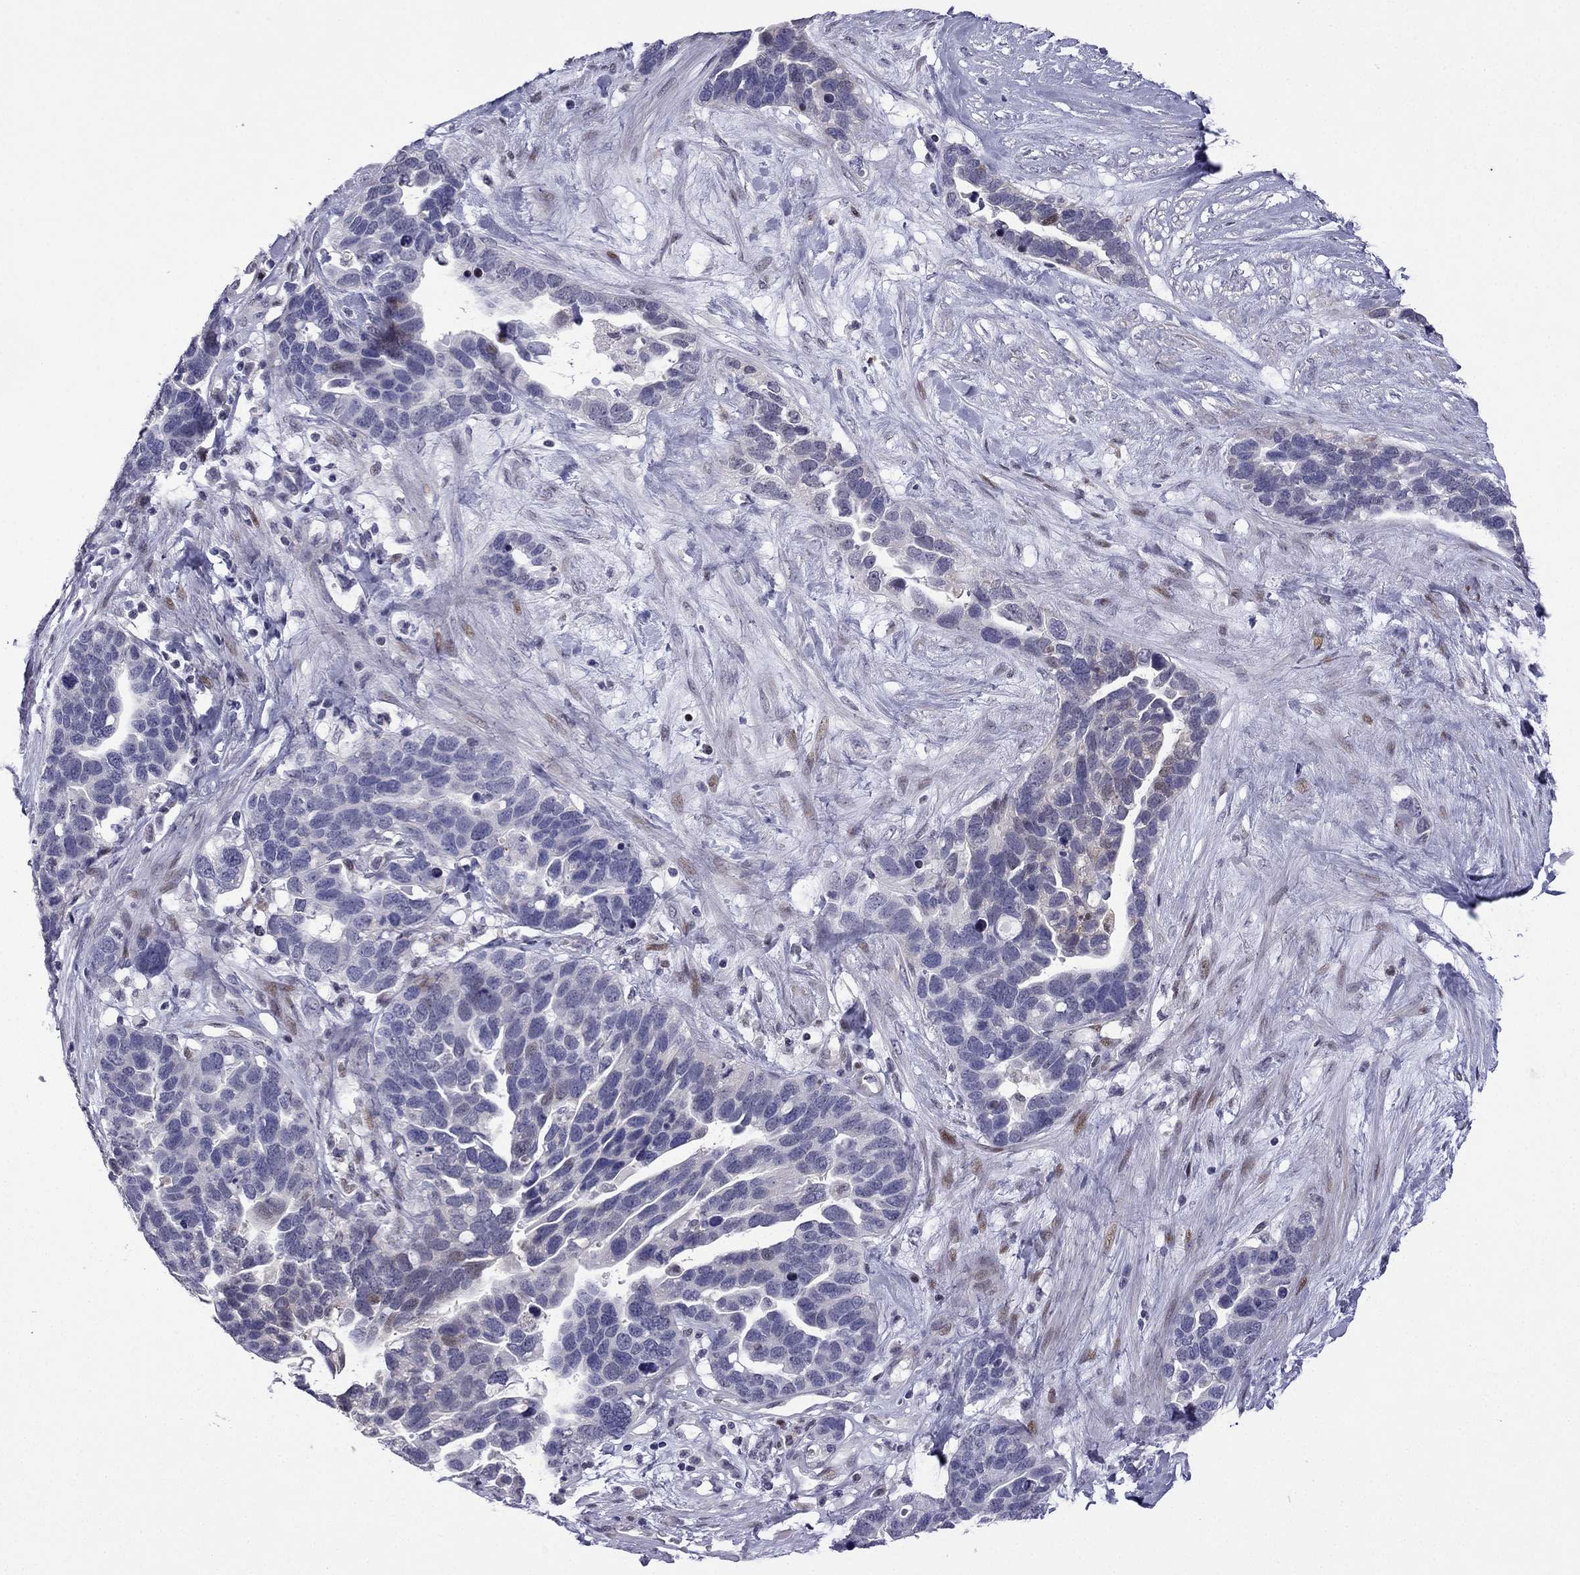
{"staining": {"intensity": "negative", "quantity": "none", "location": "none"}, "tissue": "ovarian cancer", "cell_type": "Tumor cells", "image_type": "cancer", "snomed": [{"axis": "morphology", "description": "Cystadenocarcinoma, serous, NOS"}, {"axis": "topography", "description": "Ovary"}], "caption": "Histopathology image shows no protein expression in tumor cells of ovarian cancer (serous cystadenocarcinoma) tissue. Nuclei are stained in blue.", "gene": "CFAP70", "patient": {"sex": "female", "age": 54}}